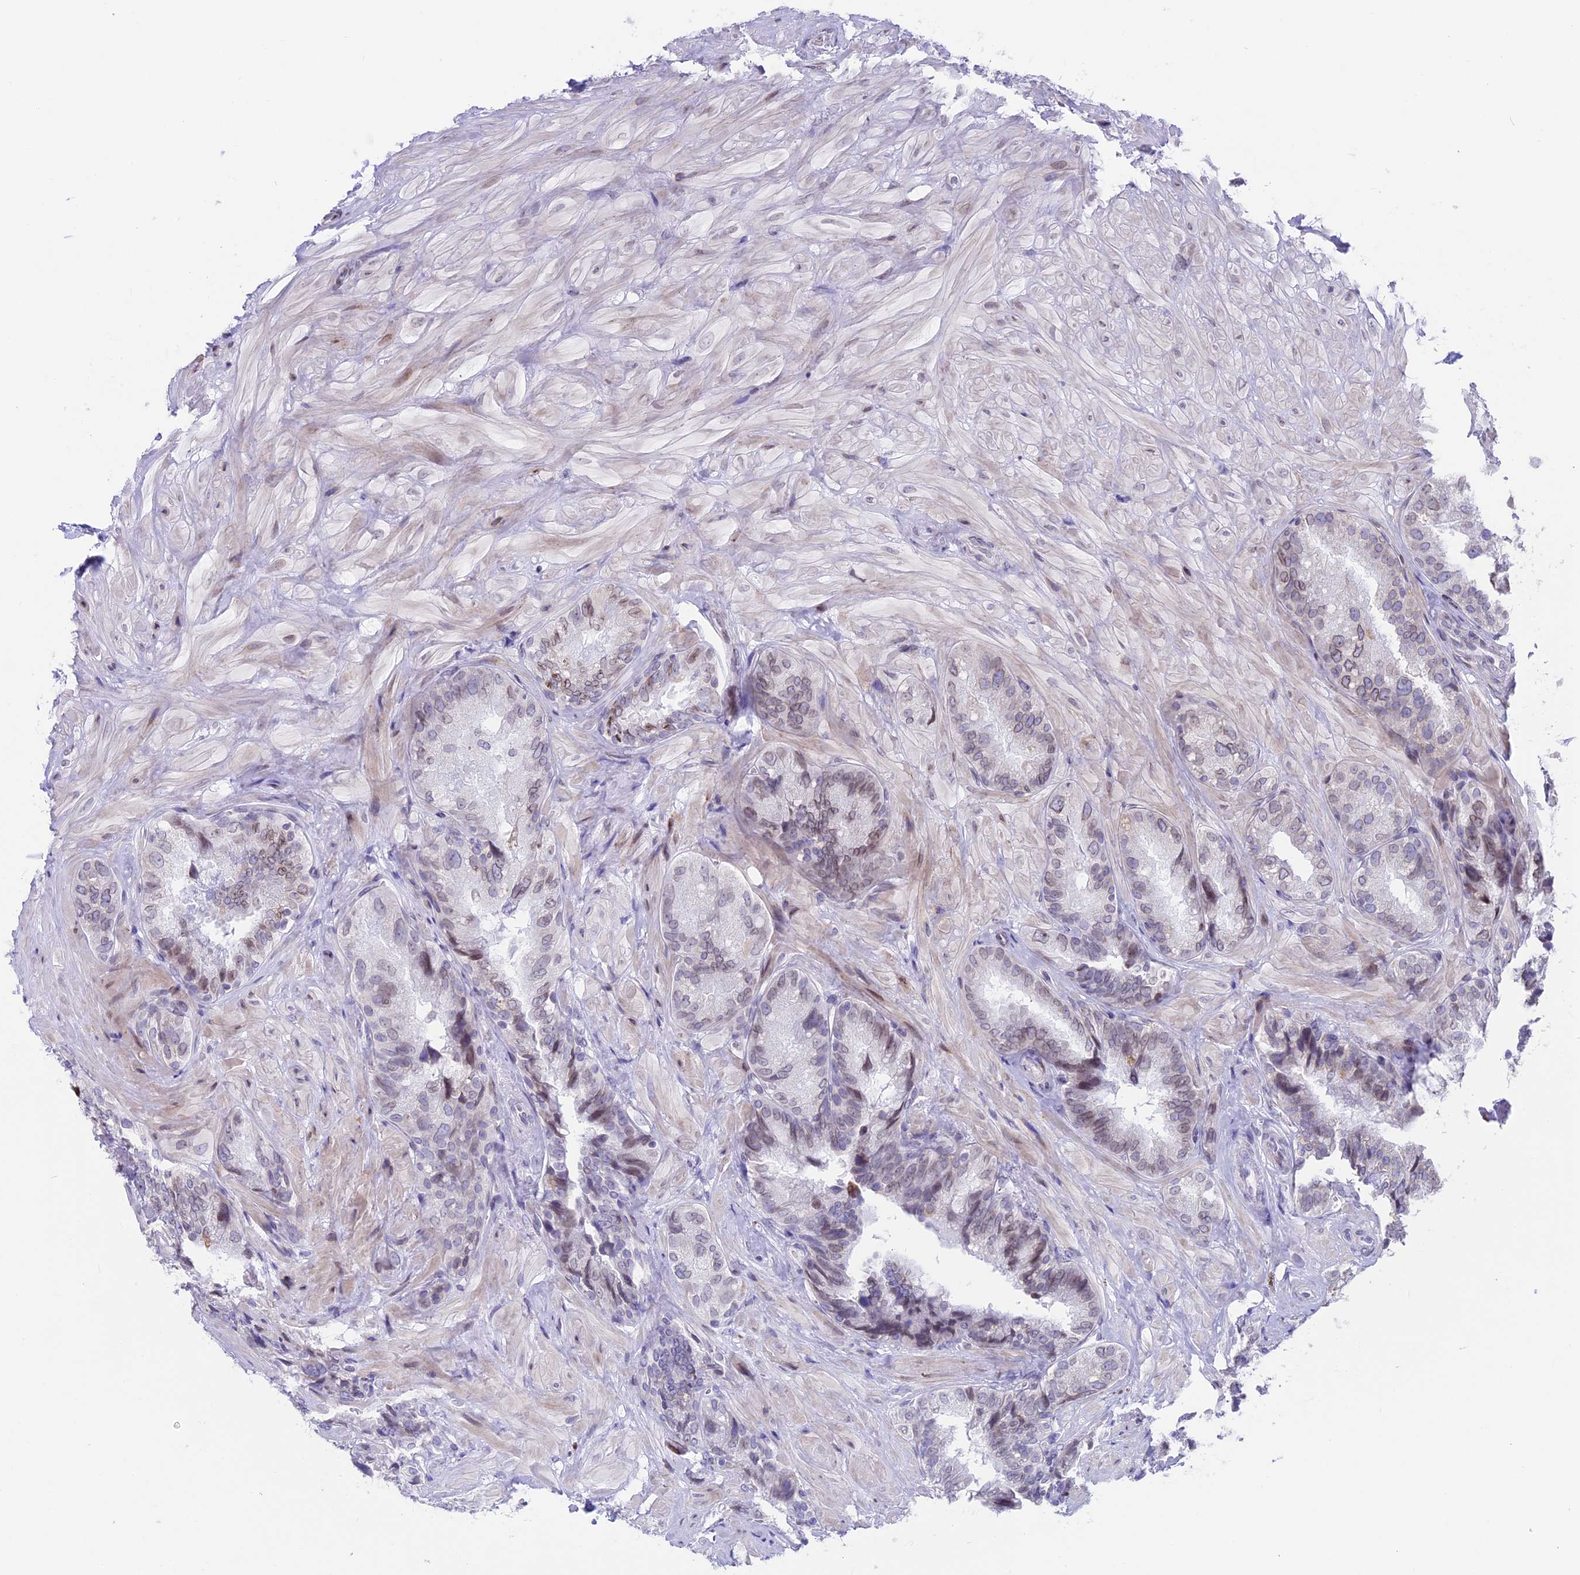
{"staining": {"intensity": "moderate", "quantity": ">75%", "location": "cytoplasmic/membranous,nuclear"}, "tissue": "seminal vesicle", "cell_type": "Glandular cells", "image_type": "normal", "snomed": [{"axis": "morphology", "description": "Normal tissue, NOS"}, {"axis": "topography", "description": "Prostate and seminal vesicle, NOS"}, {"axis": "topography", "description": "Prostate"}, {"axis": "topography", "description": "Seminal veicle"}], "caption": "IHC (DAB) staining of benign human seminal vesicle exhibits moderate cytoplasmic/membranous,nuclear protein positivity in approximately >75% of glandular cells.", "gene": "PTCHD4", "patient": {"sex": "male", "age": 67}}